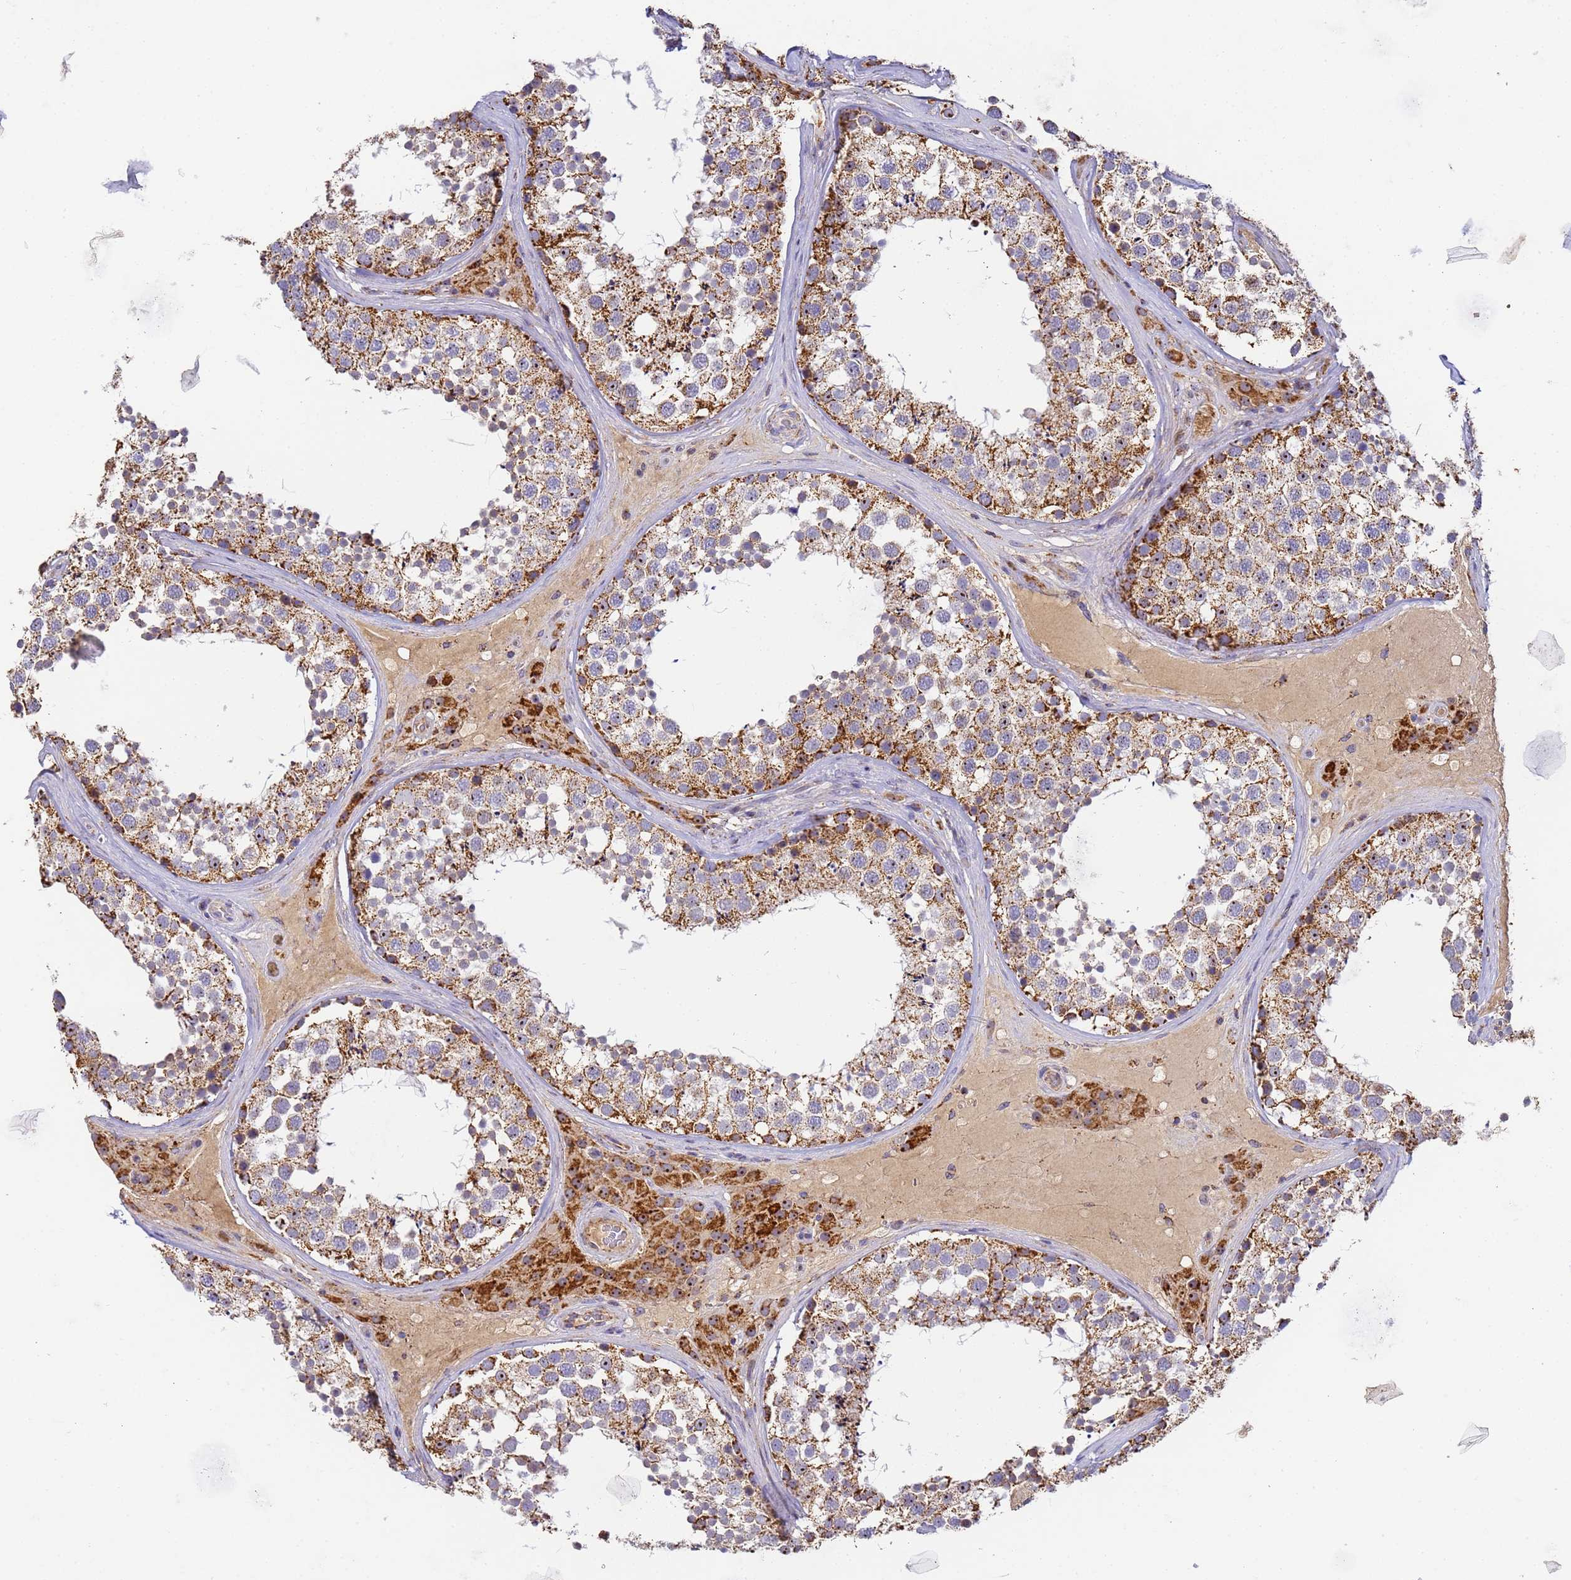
{"staining": {"intensity": "strong", "quantity": ">75%", "location": "cytoplasmic/membranous"}, "tissue": "testis", "cell_type": "Cells in seminiferous ducts", "image_type": "normal", "snomed": [{"axis": "morphology", "description": "Normal tissue, NOS"}, {"axis": "topography", "description": "Testis"}], "caption": "Testis stained with a brown dye exhibits strong cytoplasmic/membranous positive expression in about >75% of cells in seminiferous ducts.", "gene": "FRG2B", "patient": {"sex": "male", "age": 46}}